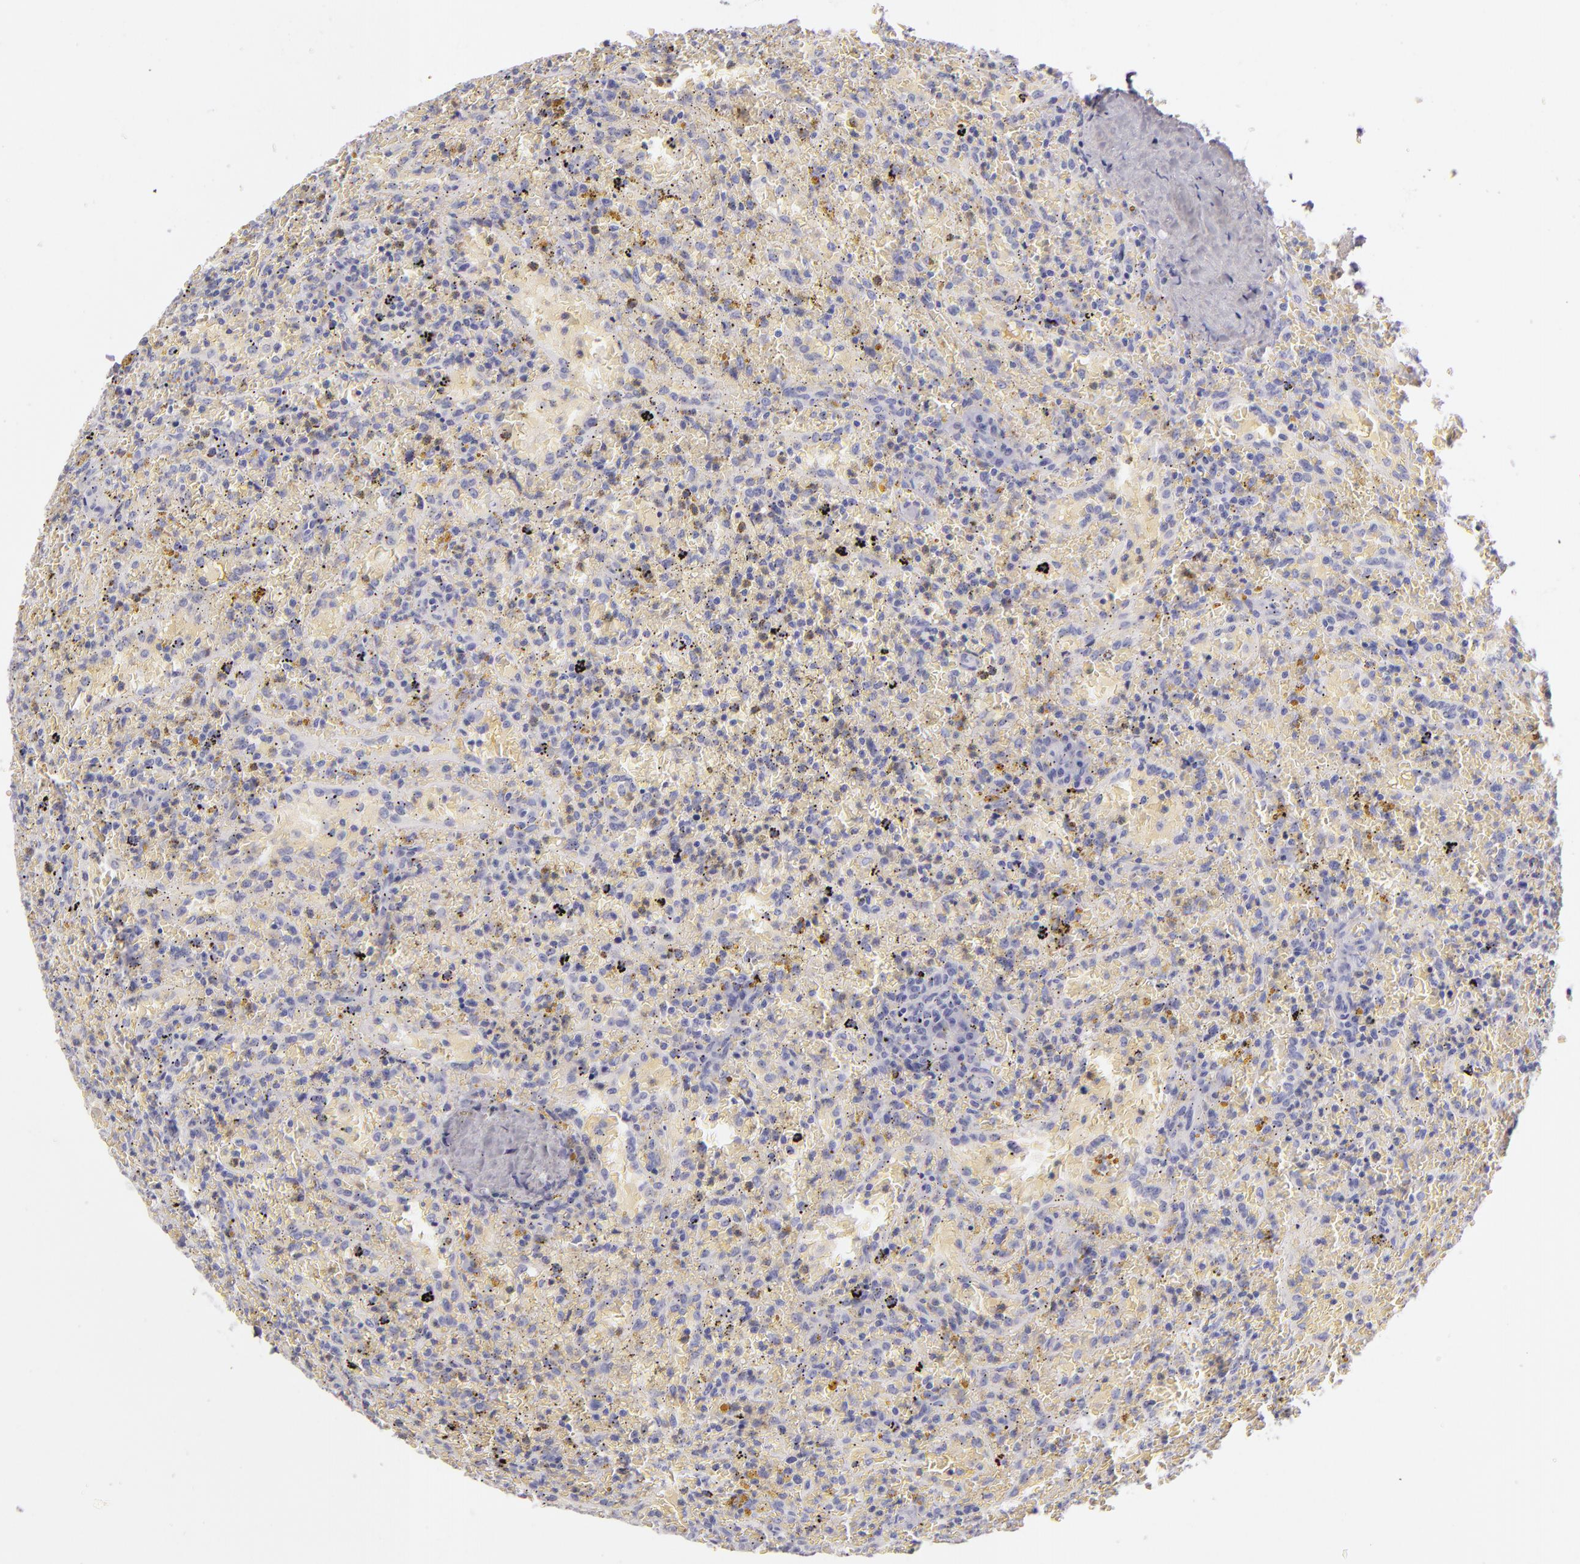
{"staining": {"intensity": "negative", "quantity": "none", "location": "none"}, "tissue": "lymphoma", "cell_type": "Tumor cells", "image_type": "cancer", "snomed": [{"axis": "morphology", "description": "Malignant lymphoma, non-Hodgkin's type, High grade"}, {"axis": "topography", "description": "Spleen"}, {"axis": "topography", "description": "Lymph node"}], "caption": "Immunohistochemistry (IHC) of human high-grade malignant lymphoma, non-Hodgkin's type exhibits no staining in tumor cells. (DAB (3,3'-diaminobenzidine) immunohistochemistry with hematoxylin counter stain).", "gene": "FABP1", "patient": {"sex": "female", "age": 70}}